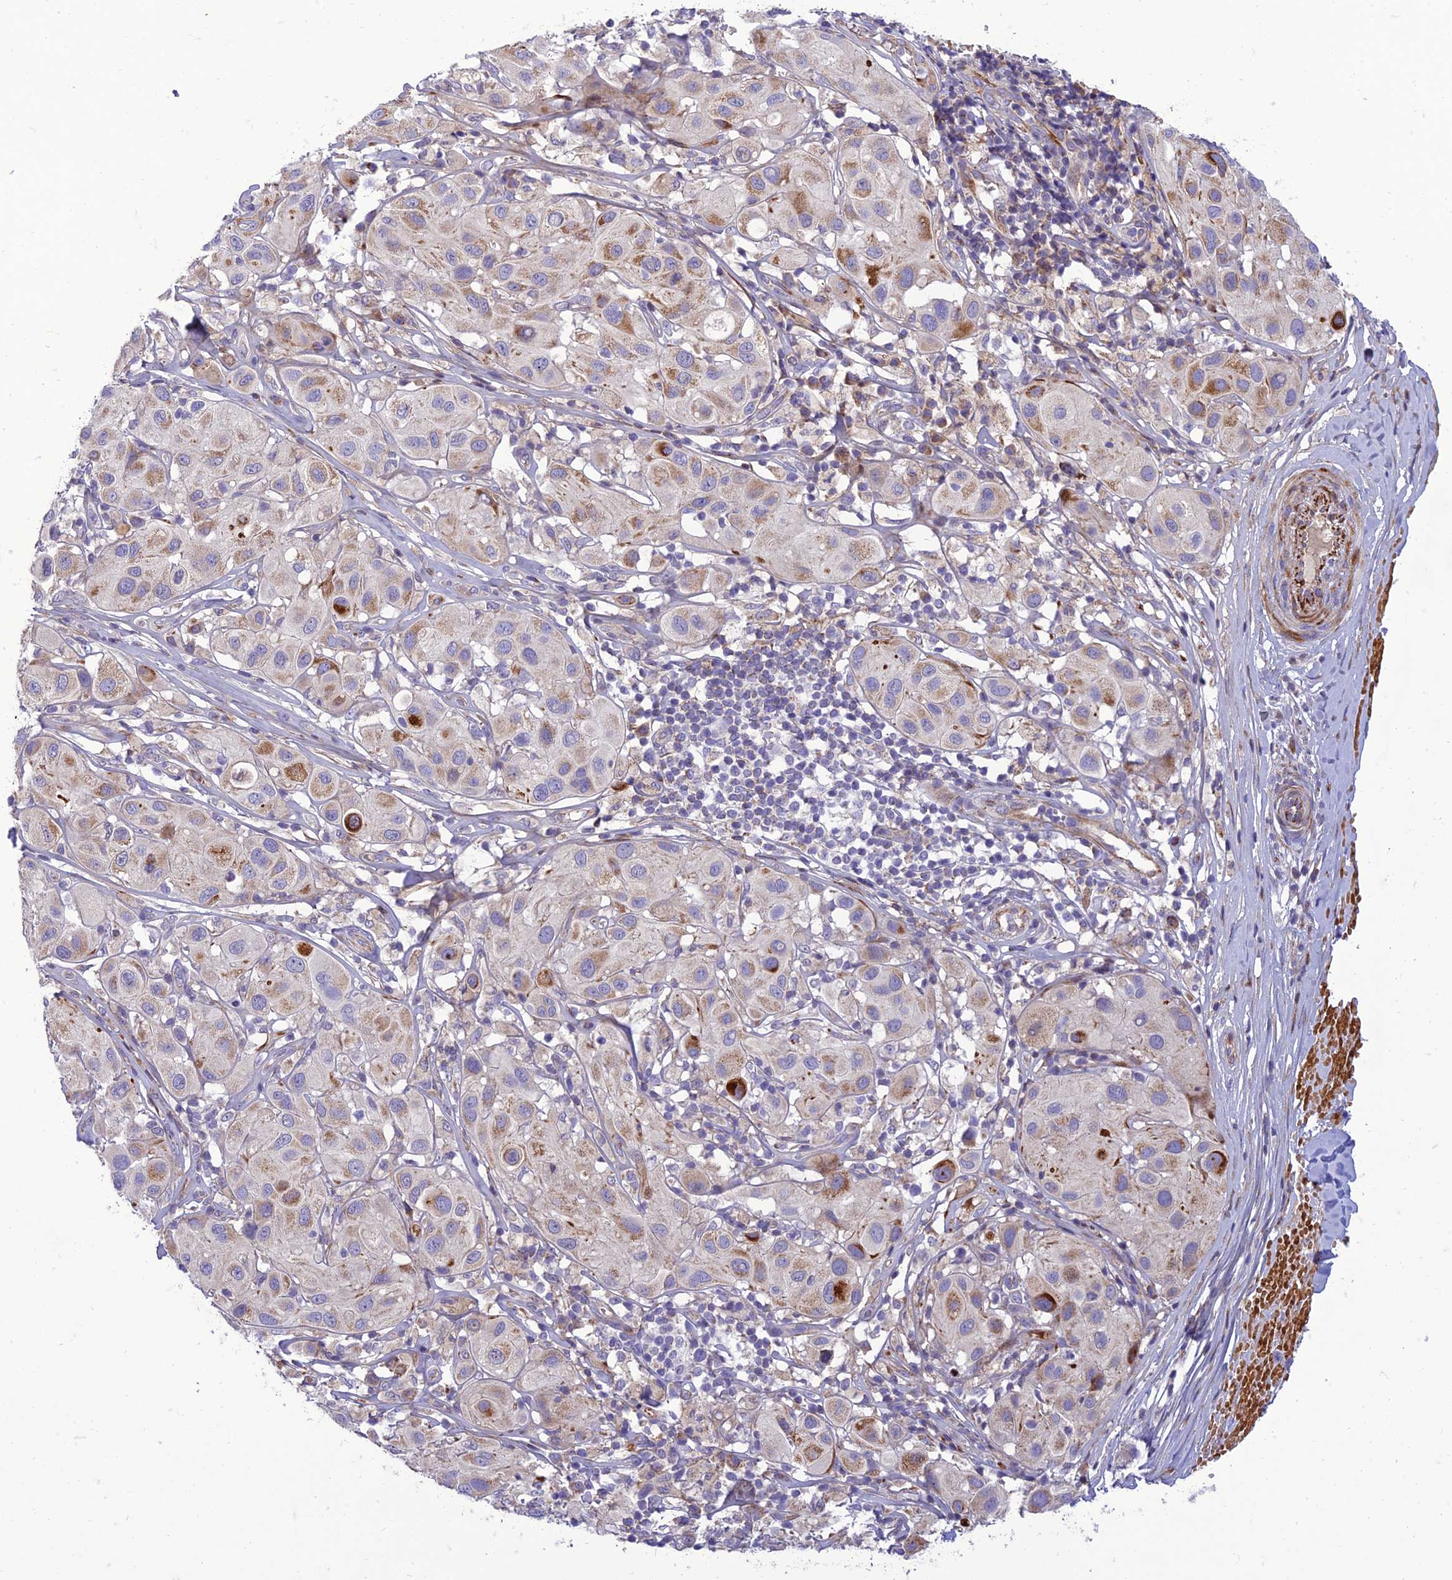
{"staining": {"intensity": "moderate", "quantity": "25%-75%", "location": "cytoplasmic/membranous"}, "tissue": "melanoma", "cell_type": "Tumor cells", "image_type": "cancer", "snomed": [{"axis": "morphology", "description": "Malignant melanoma, Metastatic site"}, {"axis": "topography", "description": "Skin"}], "caption": "Human melanoma stained for a protein (brown) demonstrates moderate cytoplasmic/membranous positive positivity in approximately 25%-75% of tumor cells.", "gene": "SEL1L3", "patient": {"sex": "male", "age": 41}}